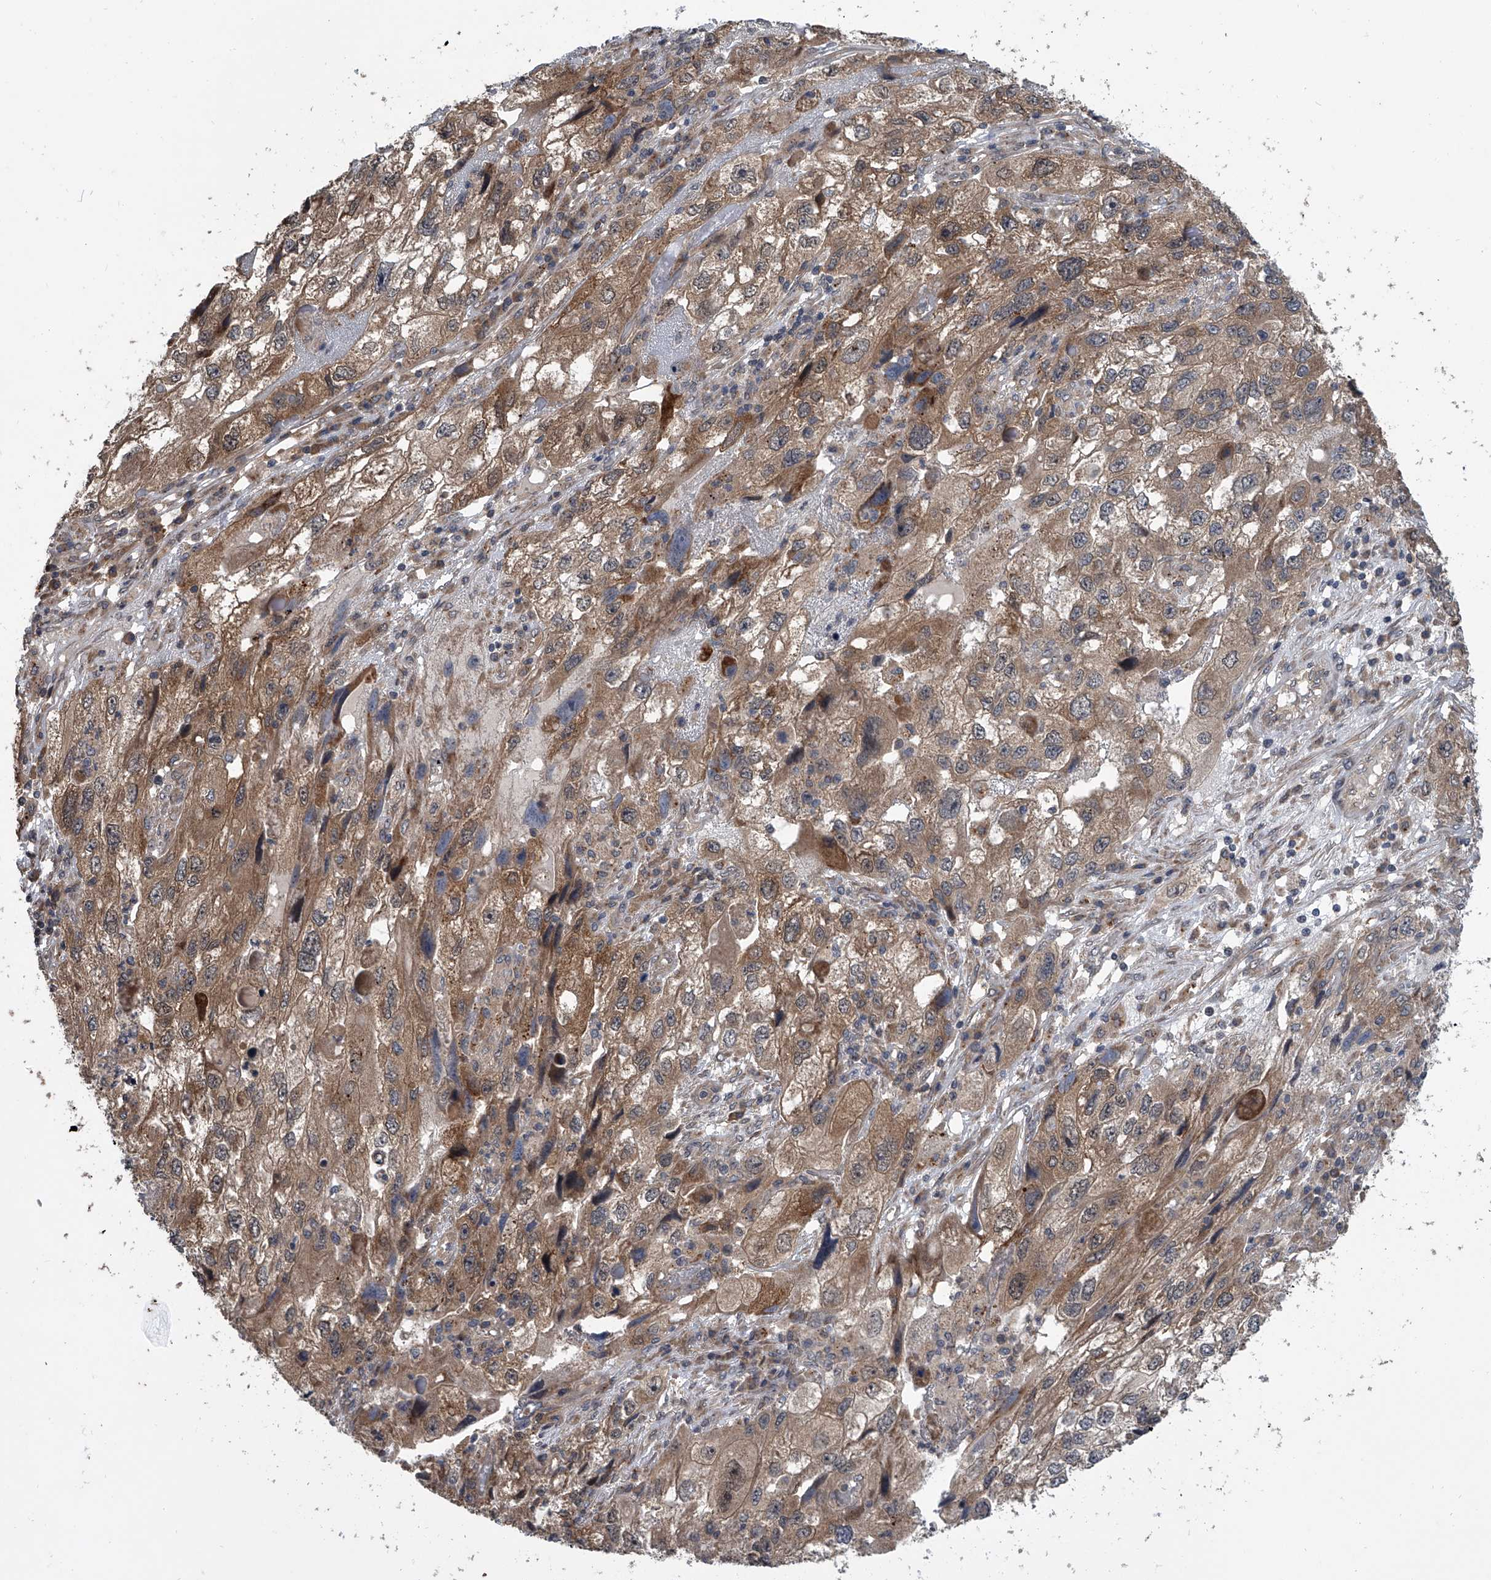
{"staining": {"intensity": "moderate", "quantity": ">75%", "location": "cytoplasmic/membranous"}, "tissue": "endometrial cancer", "cell_type": "Tumor cells", "image_type": "cancer", "snomed": [{"axis": "morphology", "description": "Adenocarcinoma, NOS"}, {"axis": "topography", "description": "Endometrium"}], "caption": "Endometrial adenocarcinoma stained with immunohistochemistry displays moderate cytoplasmic/membranous staining in approximately >75% of tumor cells. (Brightfield microscopy of DAB IHC at high magnification).", "gene": "GEMIN8", "patient": {"sex": "female", "age": 49}}